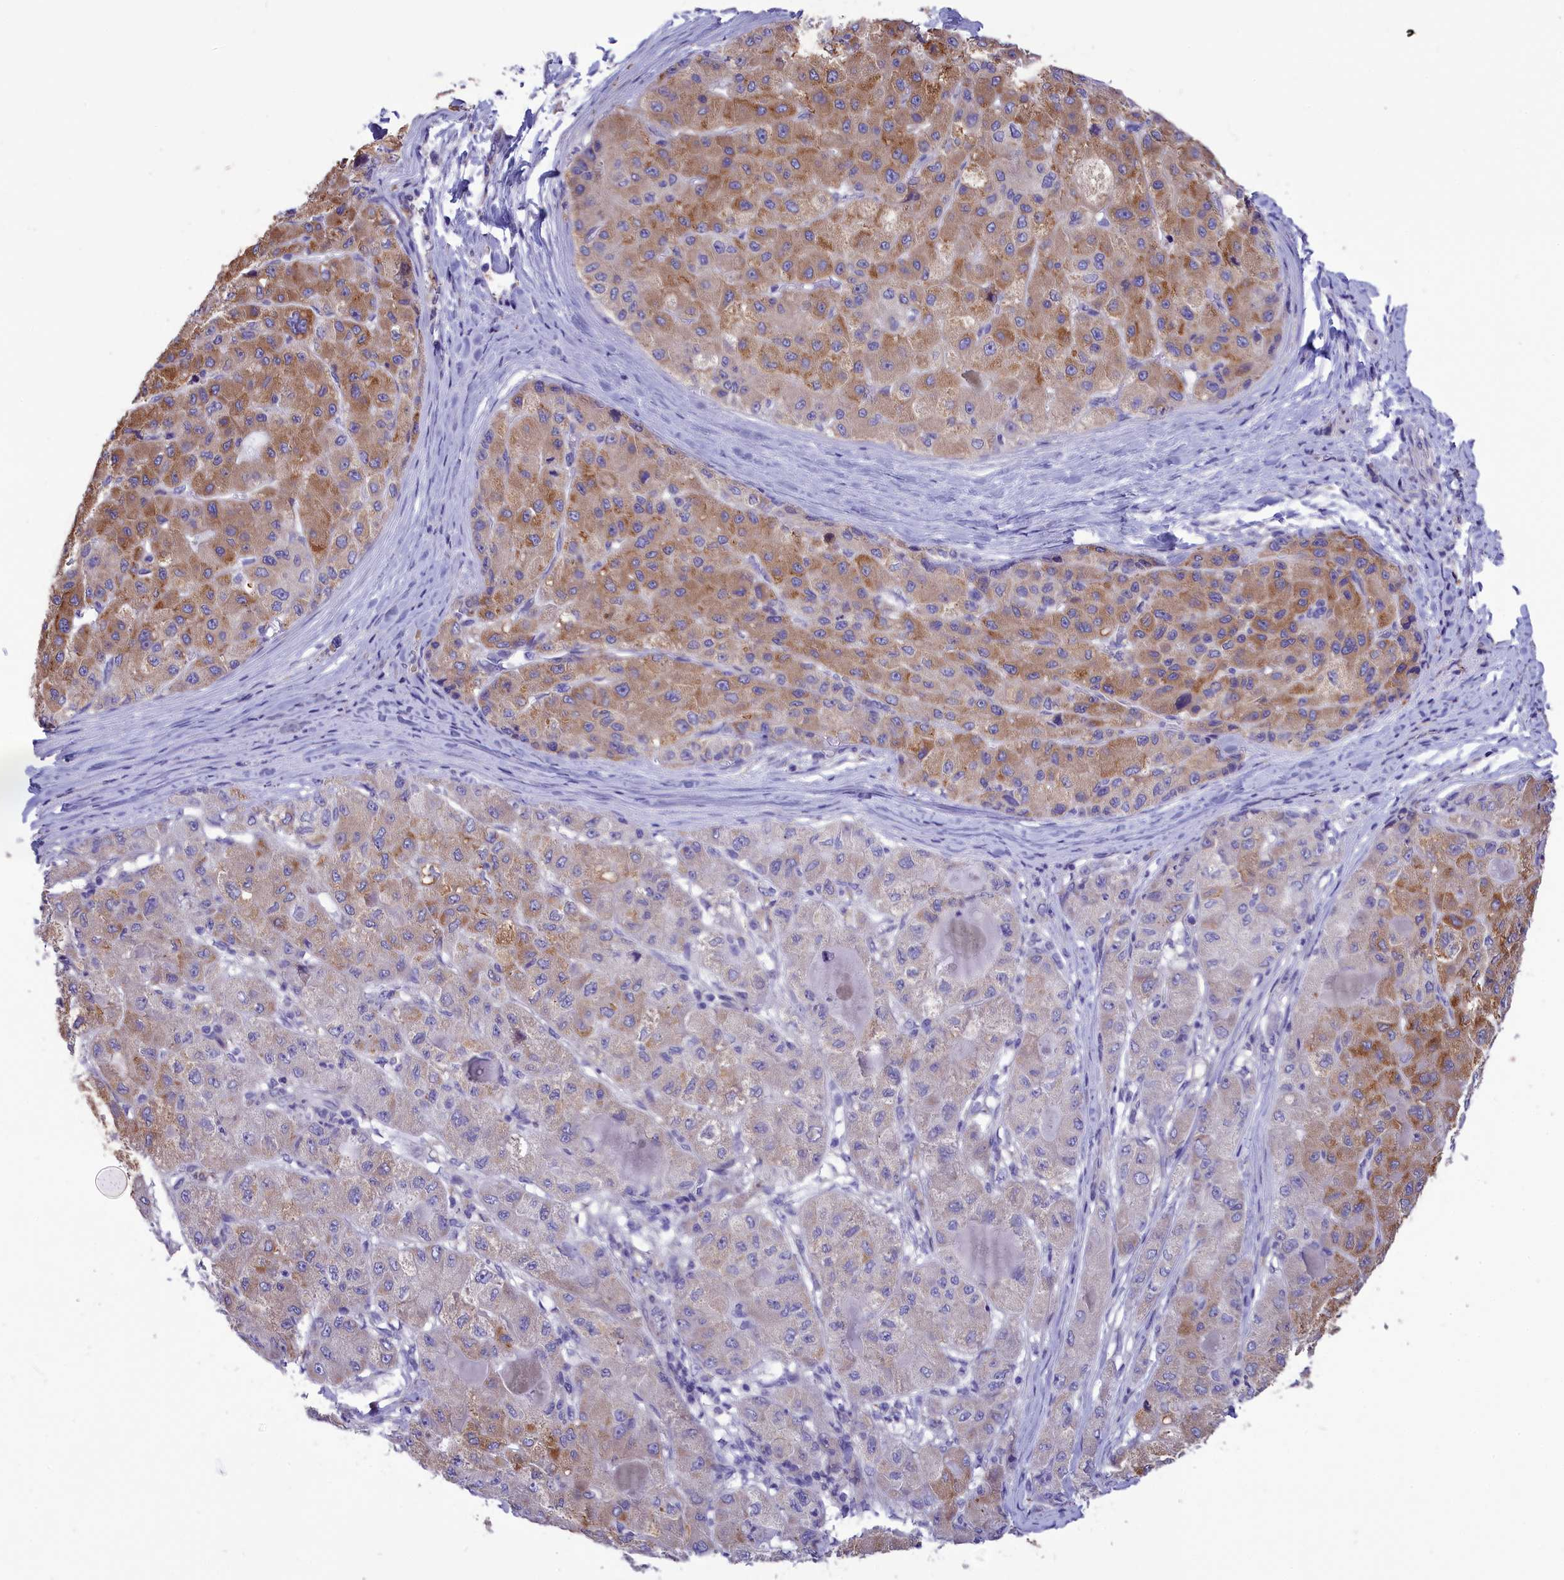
{"staining": {"intensity": "moderate", "quantity": "25%-75%", "location": "cytoplasmic/membranous"}, "tissue": "liver cancer", "cell_type": "Tumor cells", "image_type": "cancer", "snomed": [{"axis": "morphology", "description": "Carcinoma, Hepatocellular, NOS"}, {"axis": "topography", "description": "Liver"}], "caption": "This is a micrograph of IHC staining of liver cancer (hepatocellular carcinoma), which shows moderate staining in the cytoplasmic/membranous of tumor cells.", "gene": "CYP2U1", "patient": {"sex": "male", "age": 80}}